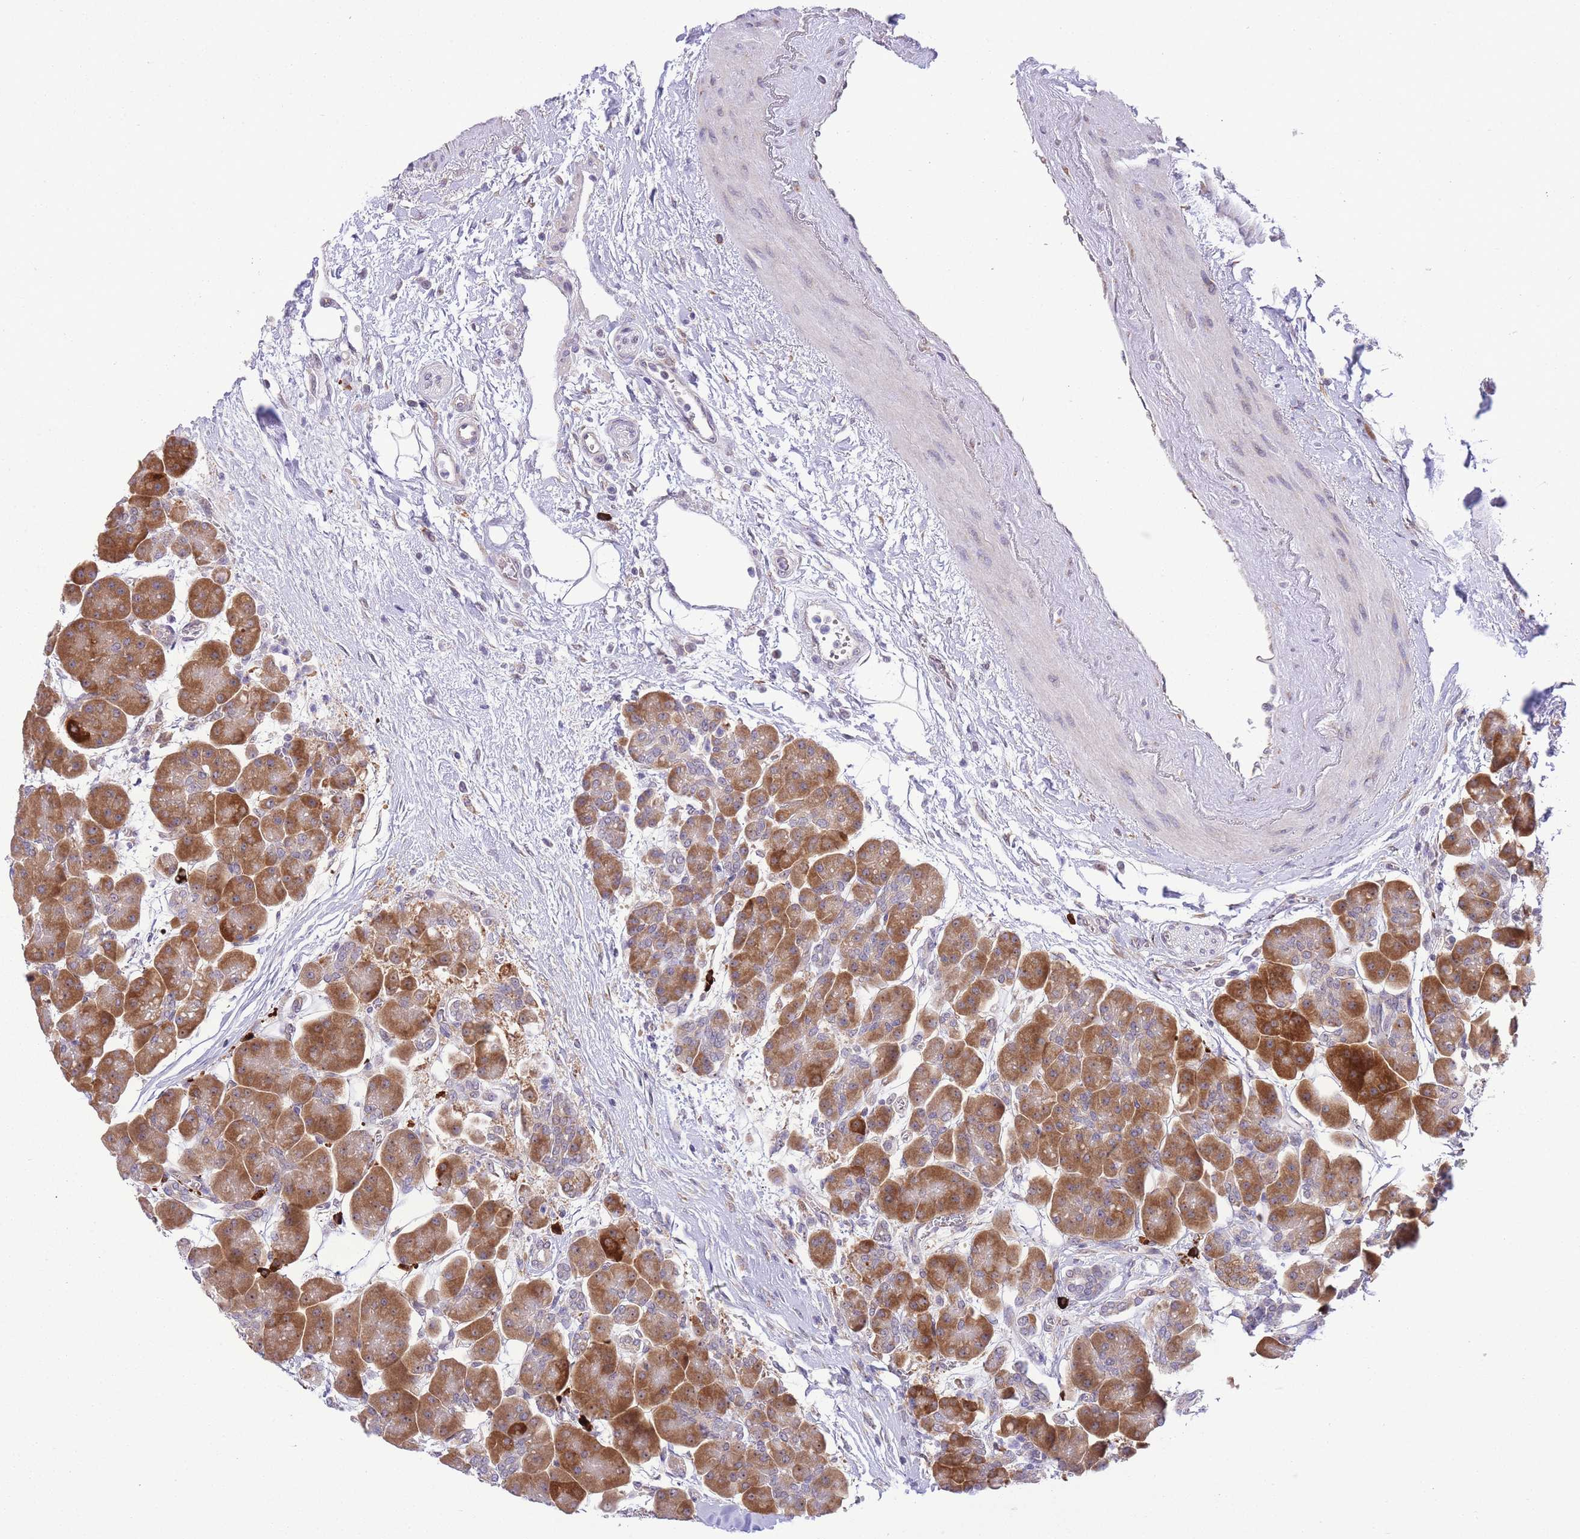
{"staining": {"intensity": "strong", "quantity": ">75%", "location": "cytoplasmic/membranous"}, "tissue": "pancreas", "cell_type": "Exocrine glandular cells", "image_type": "normal", "snomed": [{"axis": "morphology", "description": "Normal tissue, NOS"}, {"axis": "topography", "description": "Pancreas"}], "caption": "This is a photomicrograph of immunohistochemistry staining of benign pancreas, which shows strong expression in the cytoplasmic/membranous of exocrine glandular cells.", "gene": "EXOSC8", "patient": {"sex": "male", "age": 66}}